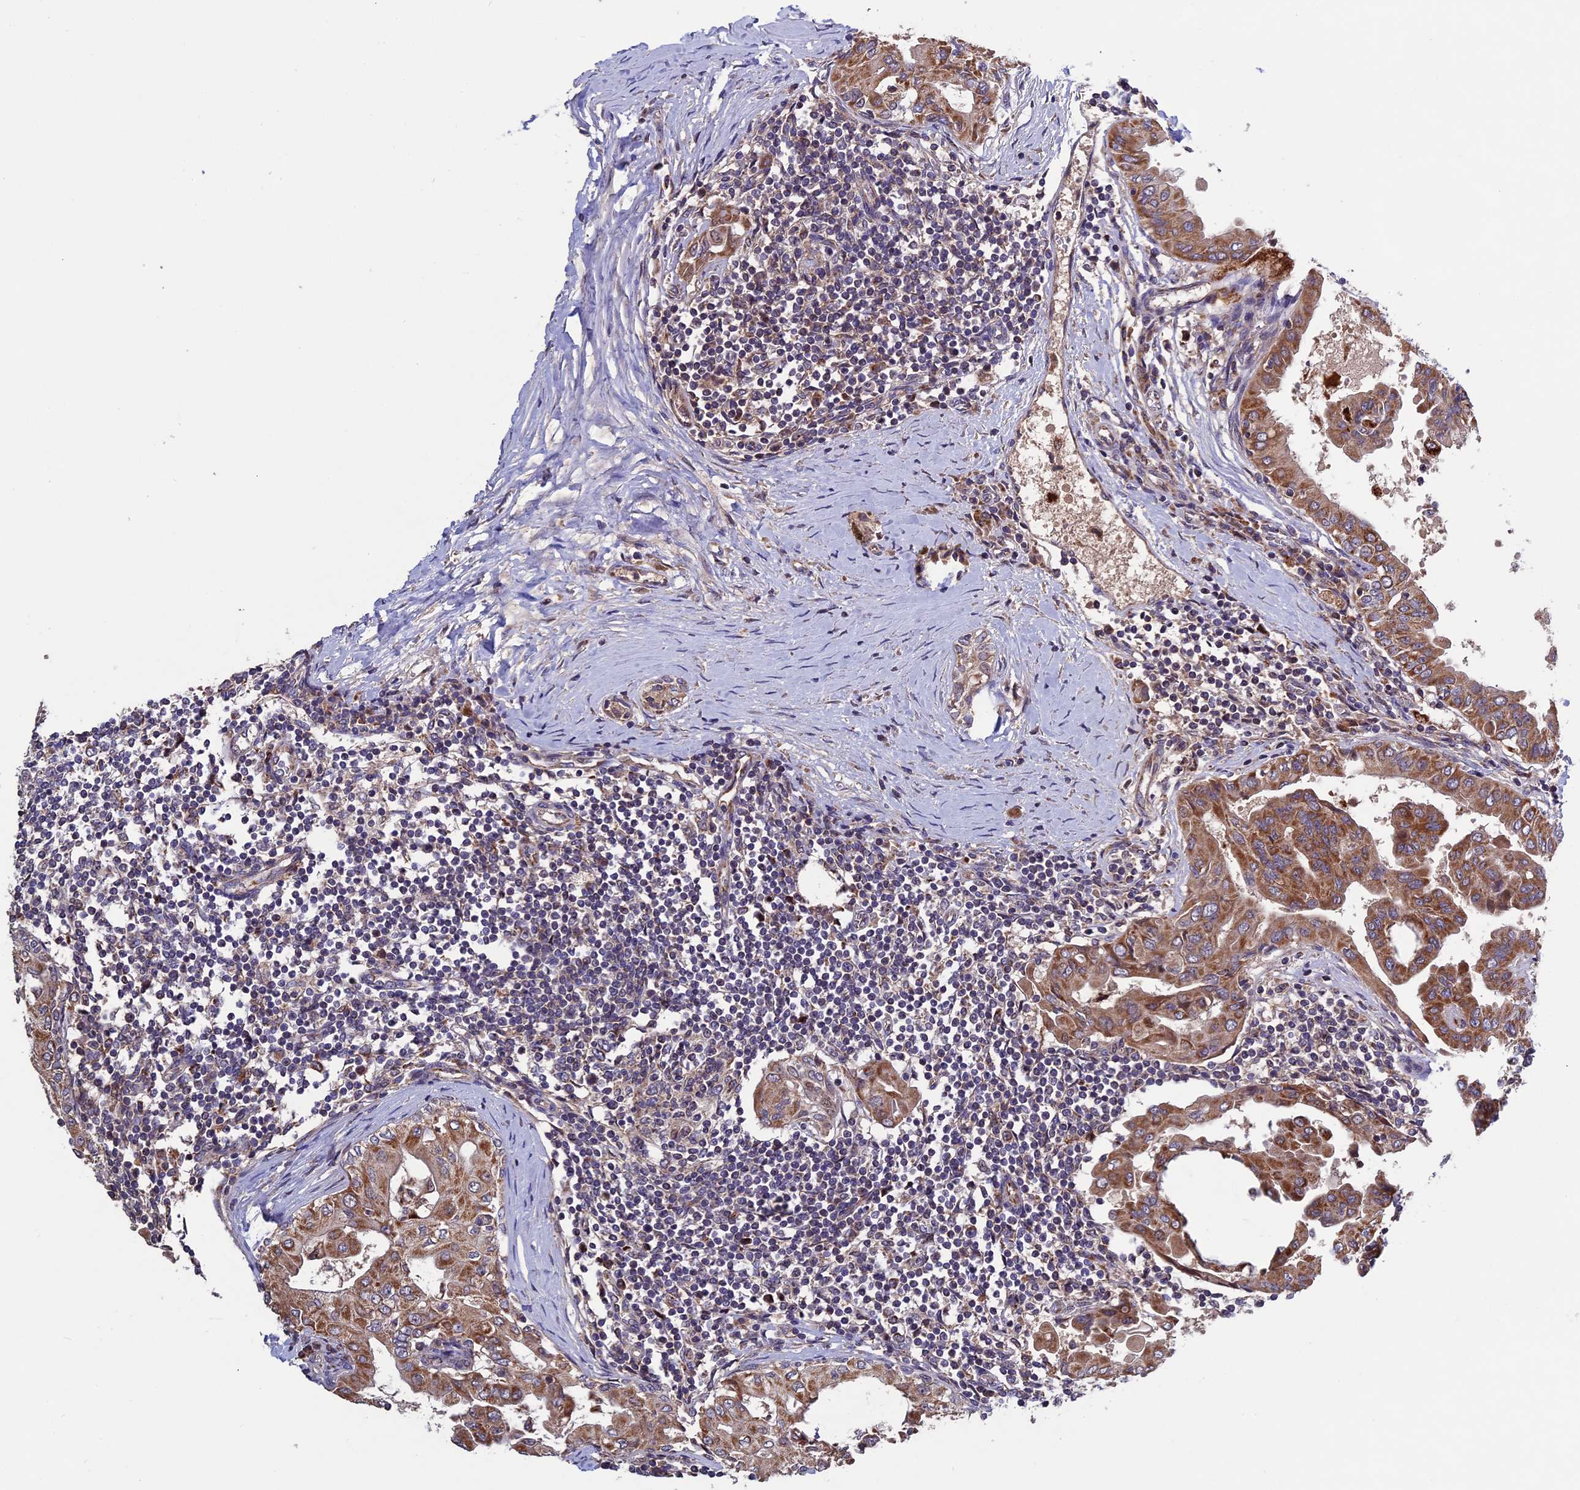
{"staining": {"intensity": "moderate", "quantity": ">75%", "location": "cytoplasmic/membranous"}, "tissue": "thyroid cancer", "cell_type": "Tumor cells", "image_type": "cancer", "snomed": [{"axis": "morphology", "description": "Papillary adenocarcinoma, NOS"}, {"axis": "topography", "description": "Thyroid gland"}], "caption": "High-magnification brightfield microscopy of thyroid cancer stained with DAB (brown) and counterstained with hematoxylin (blue). tumor cells exhibit moderate cytoplasmic/membranous staining is seen in about>75% of cells.", "gene": "RNF17", "patient": {"sex": "male", "age": 33}}